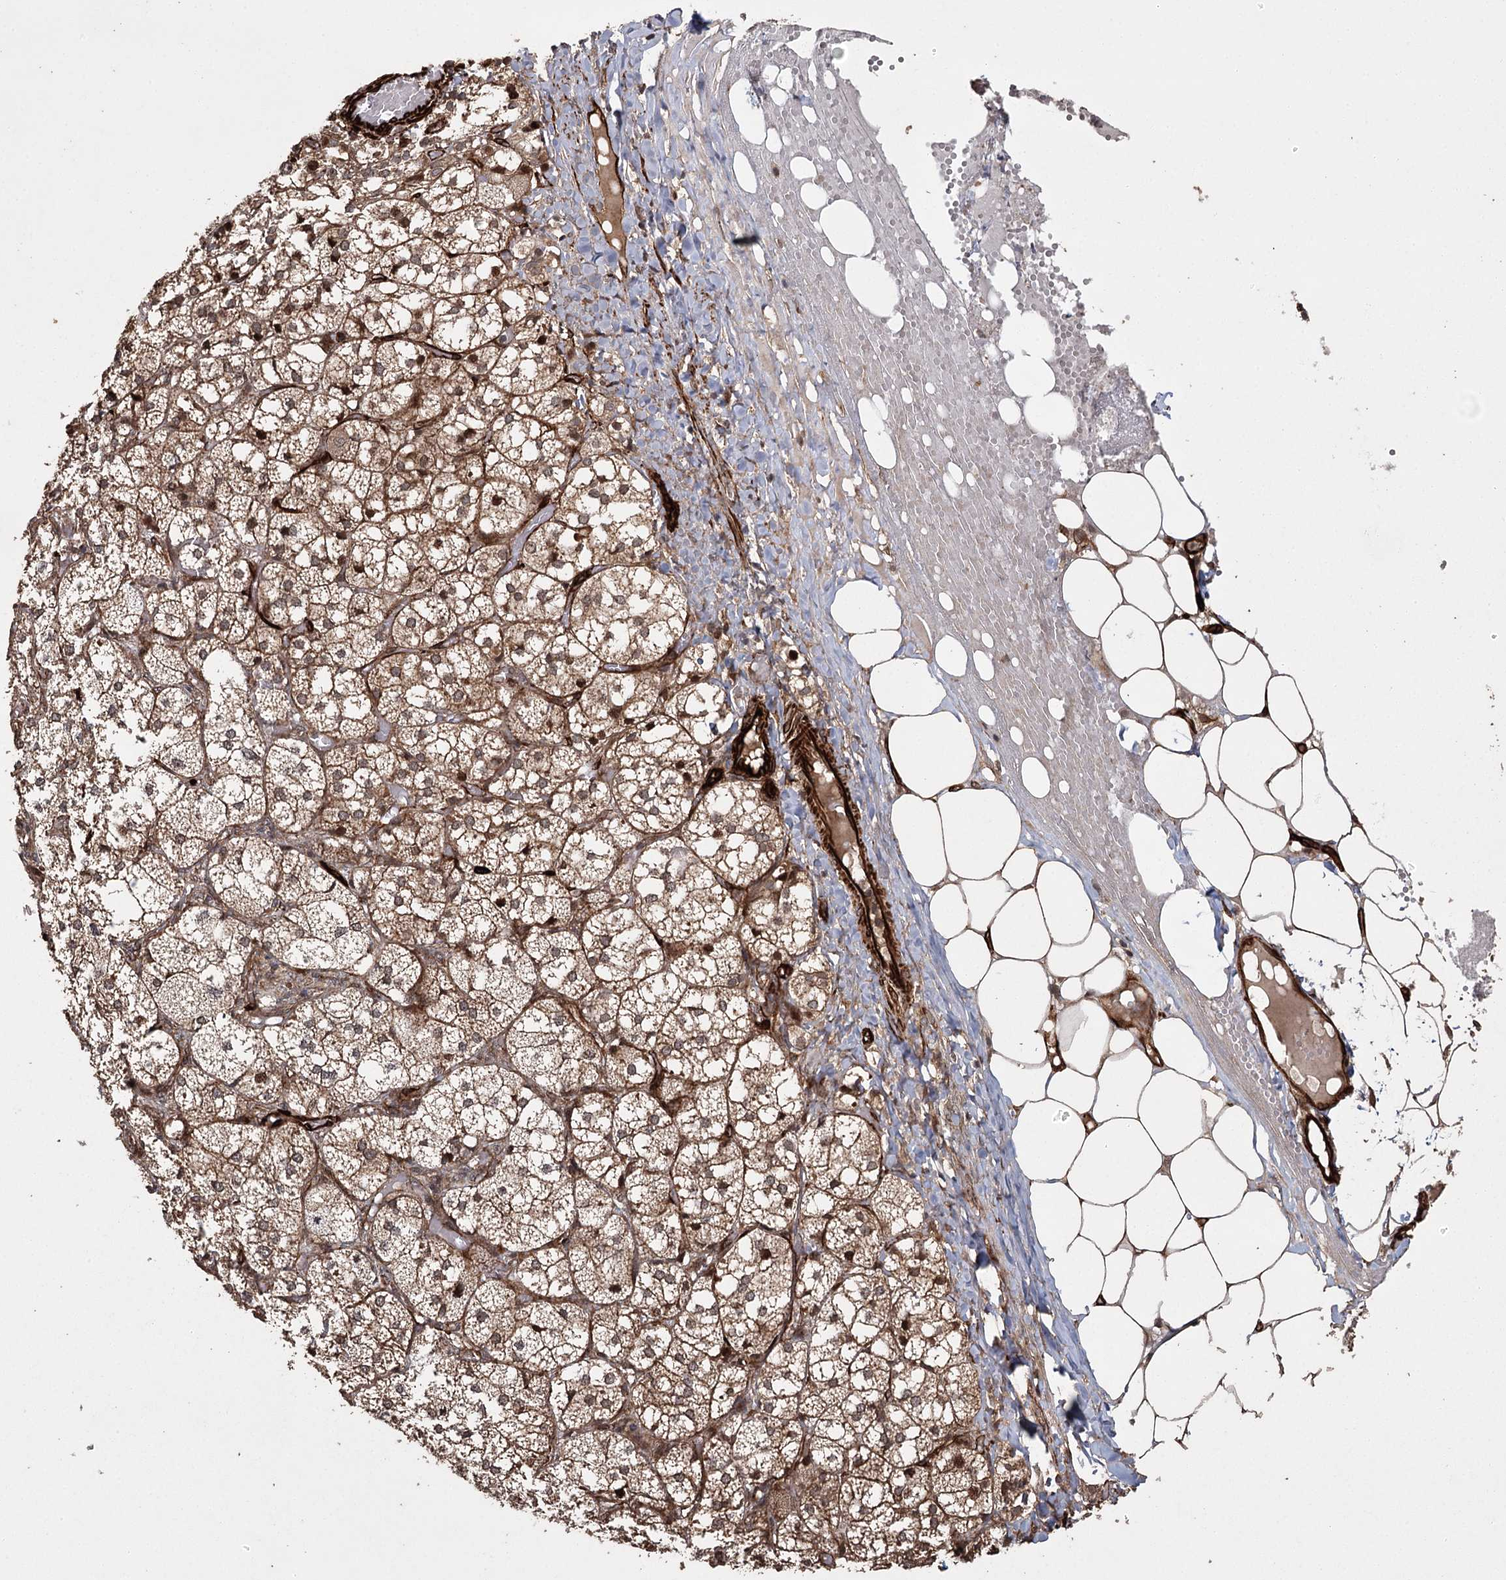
{"staining": {"intensity": "strong", "quantity": ">75%", "location": "cytoplasmic/membranous,nuclear"}, "tissue": "adrenal gland", "cell_type": "Glandular cells", "image_type": "normal", "snomed": [{"axis": "morphology", "description": "Normal tissue, NOS"}, {"axis": "topography", "description": "Adrenal gland"}], "caption": "A brown stain highlights strong cytoplasmic/membranous,nuclear positivity of a protein in glandular cells of benign human adrenal gland.", "gene": "RPAP3", "patient": {"sex": "female", "age": 61}}